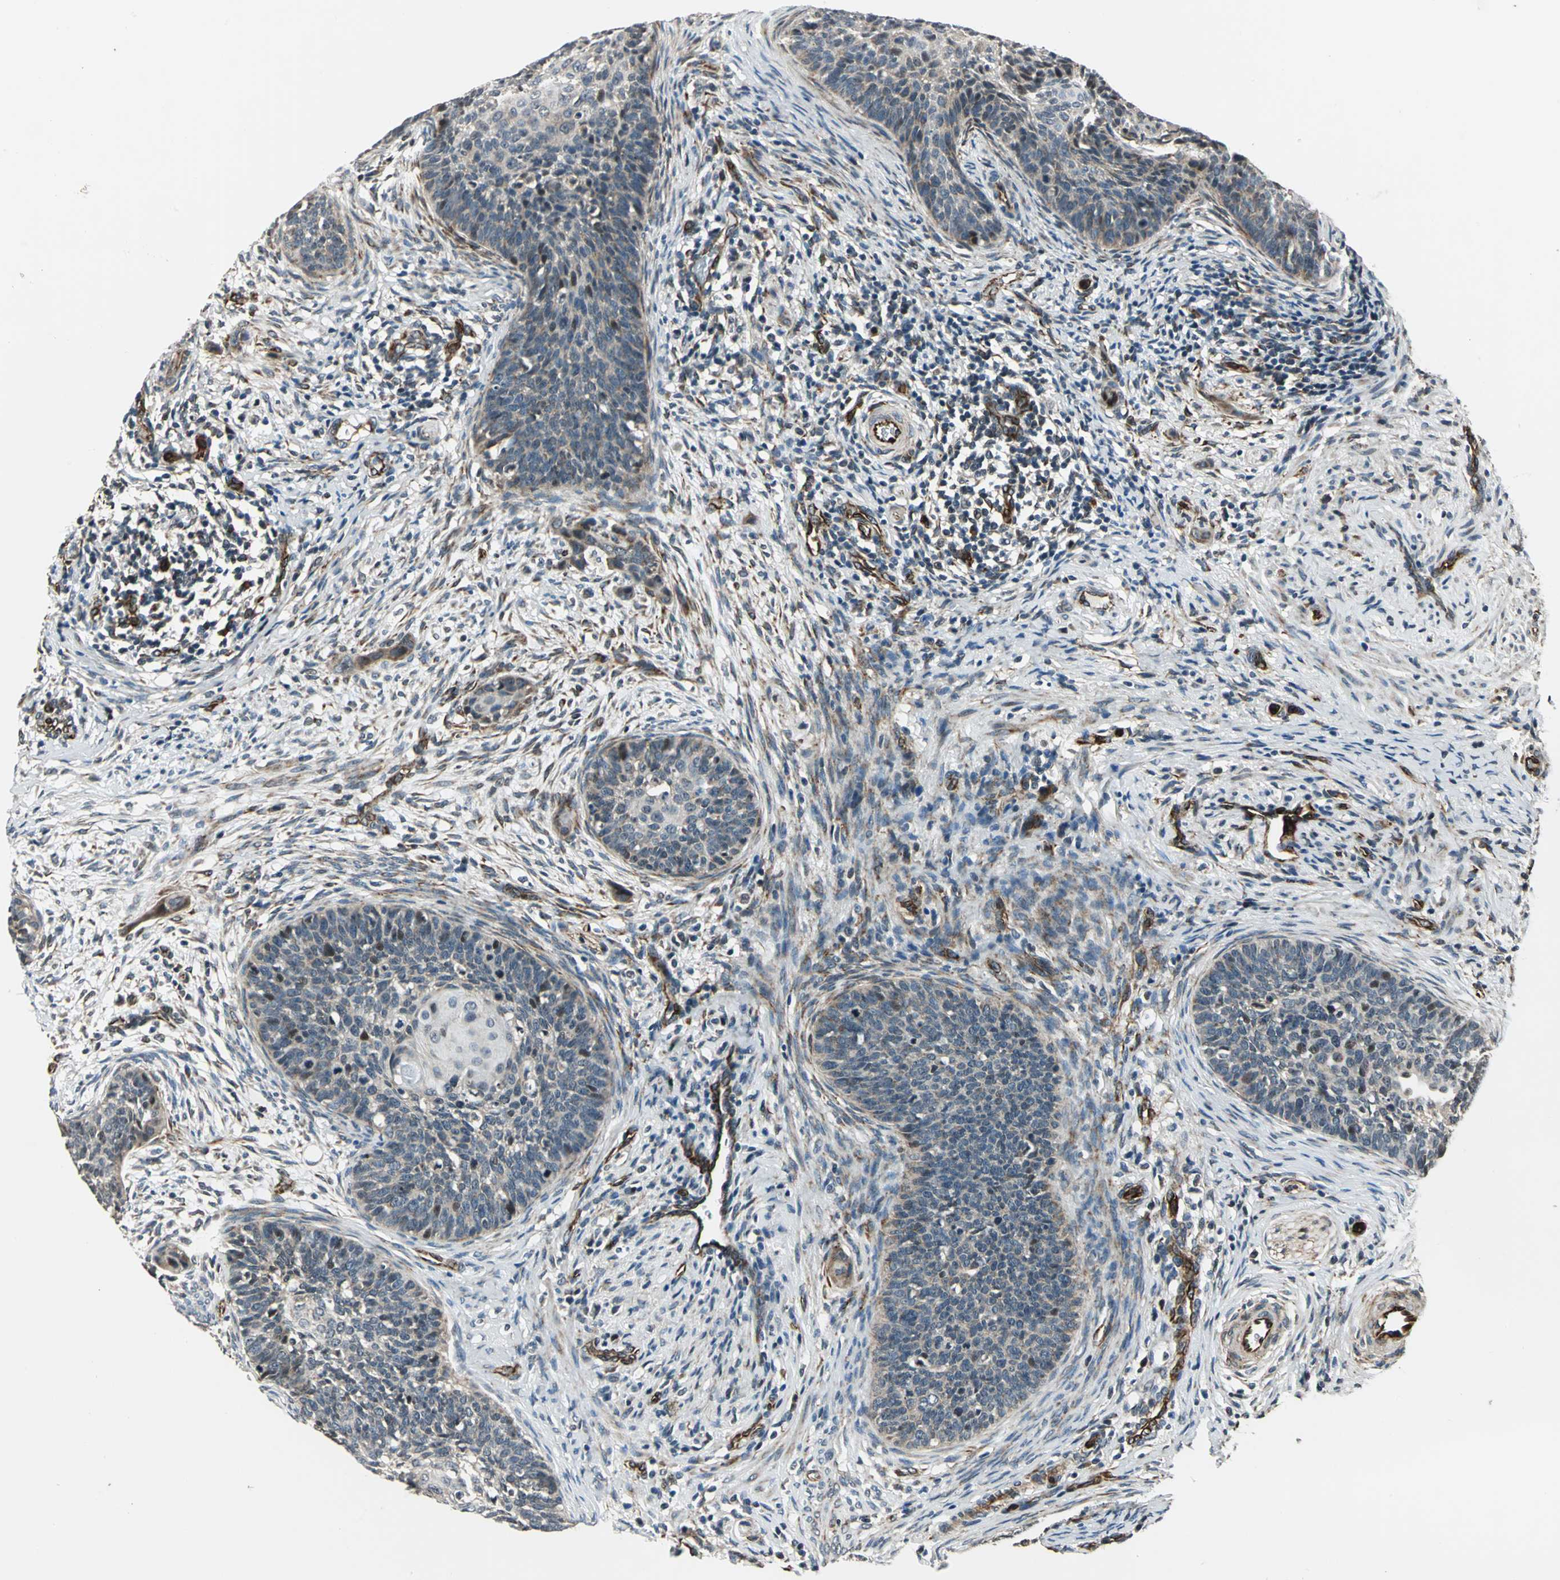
{"staining": {"intensity": "moderate", "quantity": "25%-75%", "location": "cytoplasmic/membranous"}, "tissue": "cervical cancer", "cell_type": "Tumor cells", "image_type": "cancer", "snomed": [{"axis": "morphology", "description": "Squamous cell carcinoma, NOS"}, {"axis": "topography", "description": "Cervix"}], "caption": "Cervical cancer tissue demonstrates moderate cytoplasmic/membranous expression in about 25%-75% of tumor cells", "gene": "EXD2", "patient": {"sex": "female", "age": 33}}